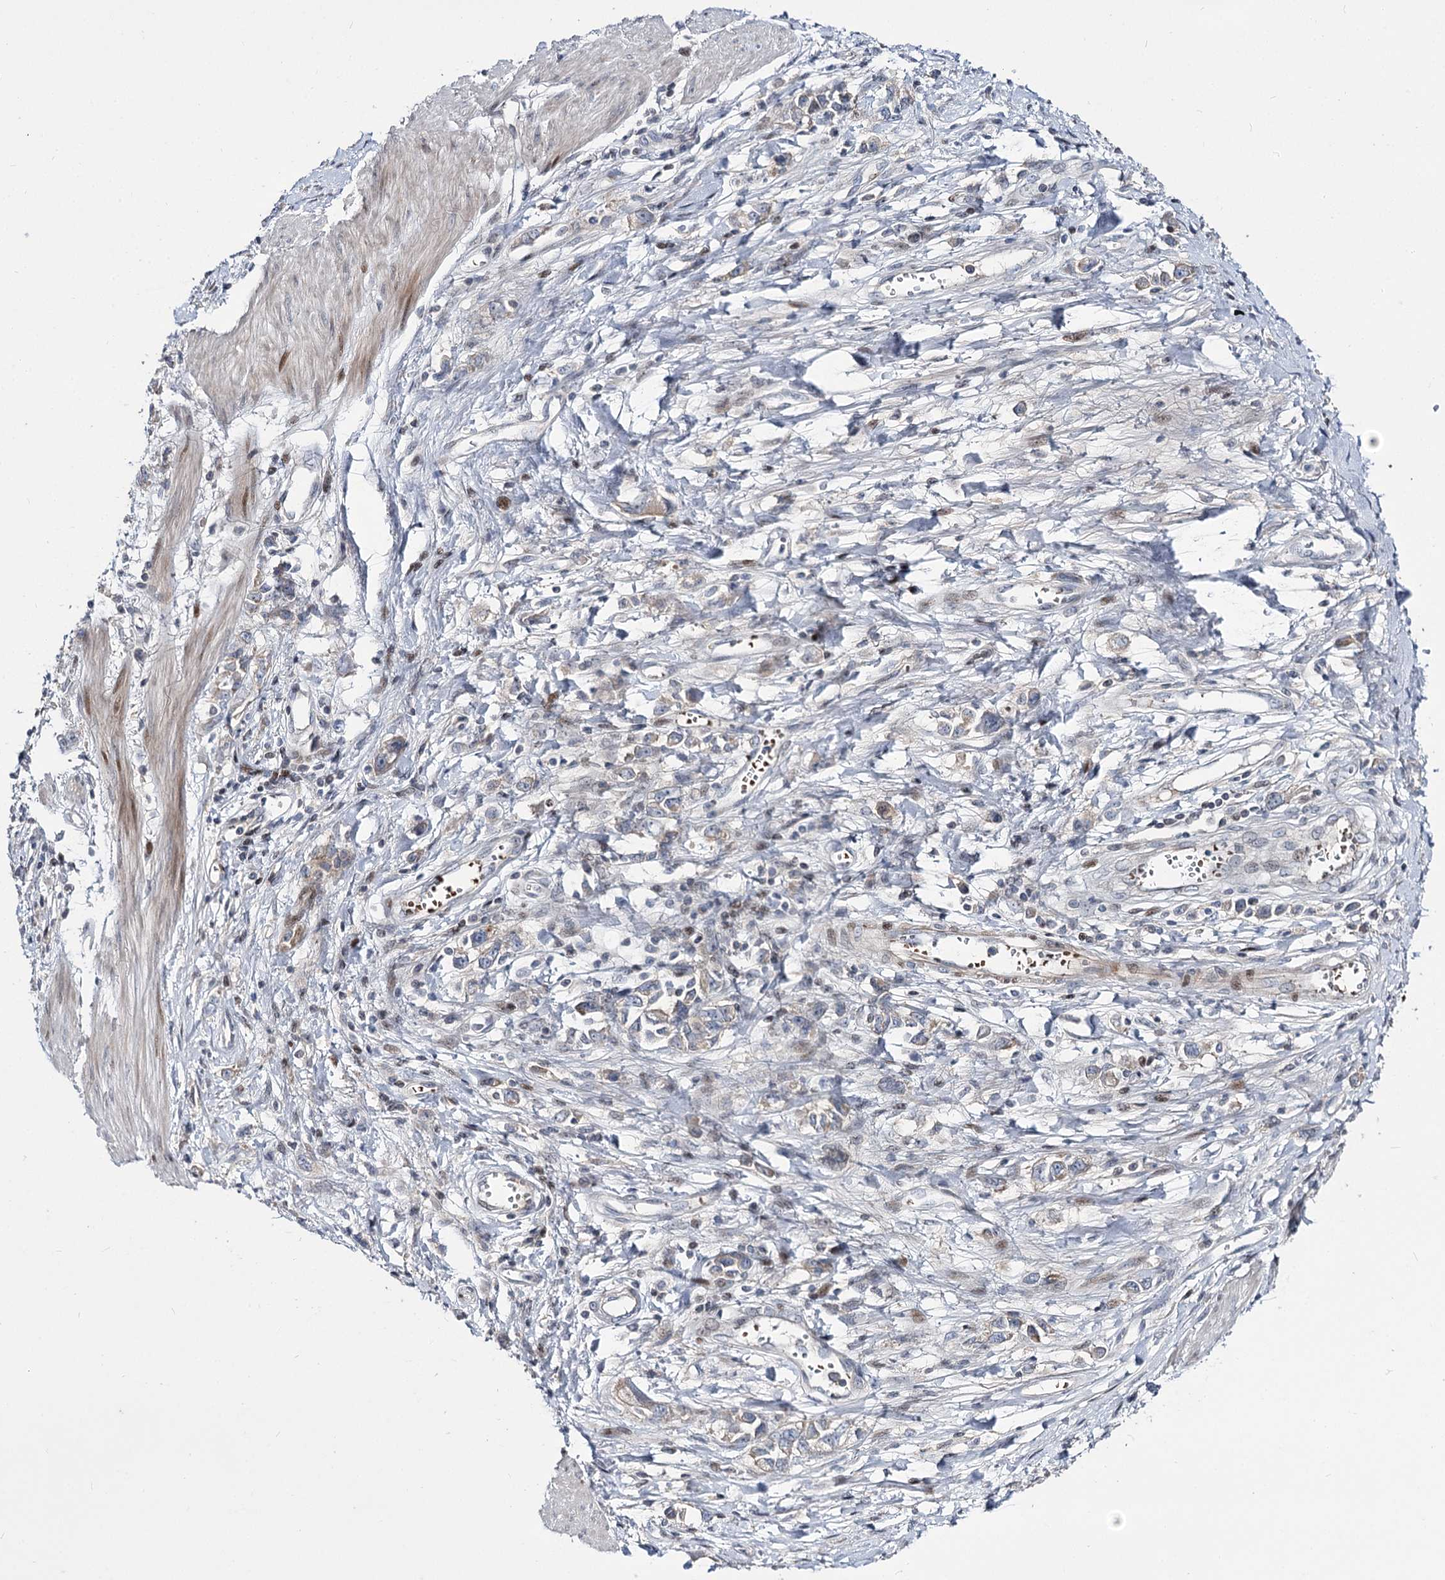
{"staining": {"intensity": "negative", "quantity": "none", "location": "none"}, "tissue": "stomach cancer", "cell_type": "Tumor cells", "image_type": "cancer", "snomed": [{"axis": "morphology", "description": "Adenocarcinoma, NOS"}, {"axis": "topography", "description": "Stomach"}], "caption": "The histopathology image demonstrates no staining of tumor cells in adenocarcinoma (stomach).", "gene": "ITFG2", "patient": {"sex": "female", "age": 76}}